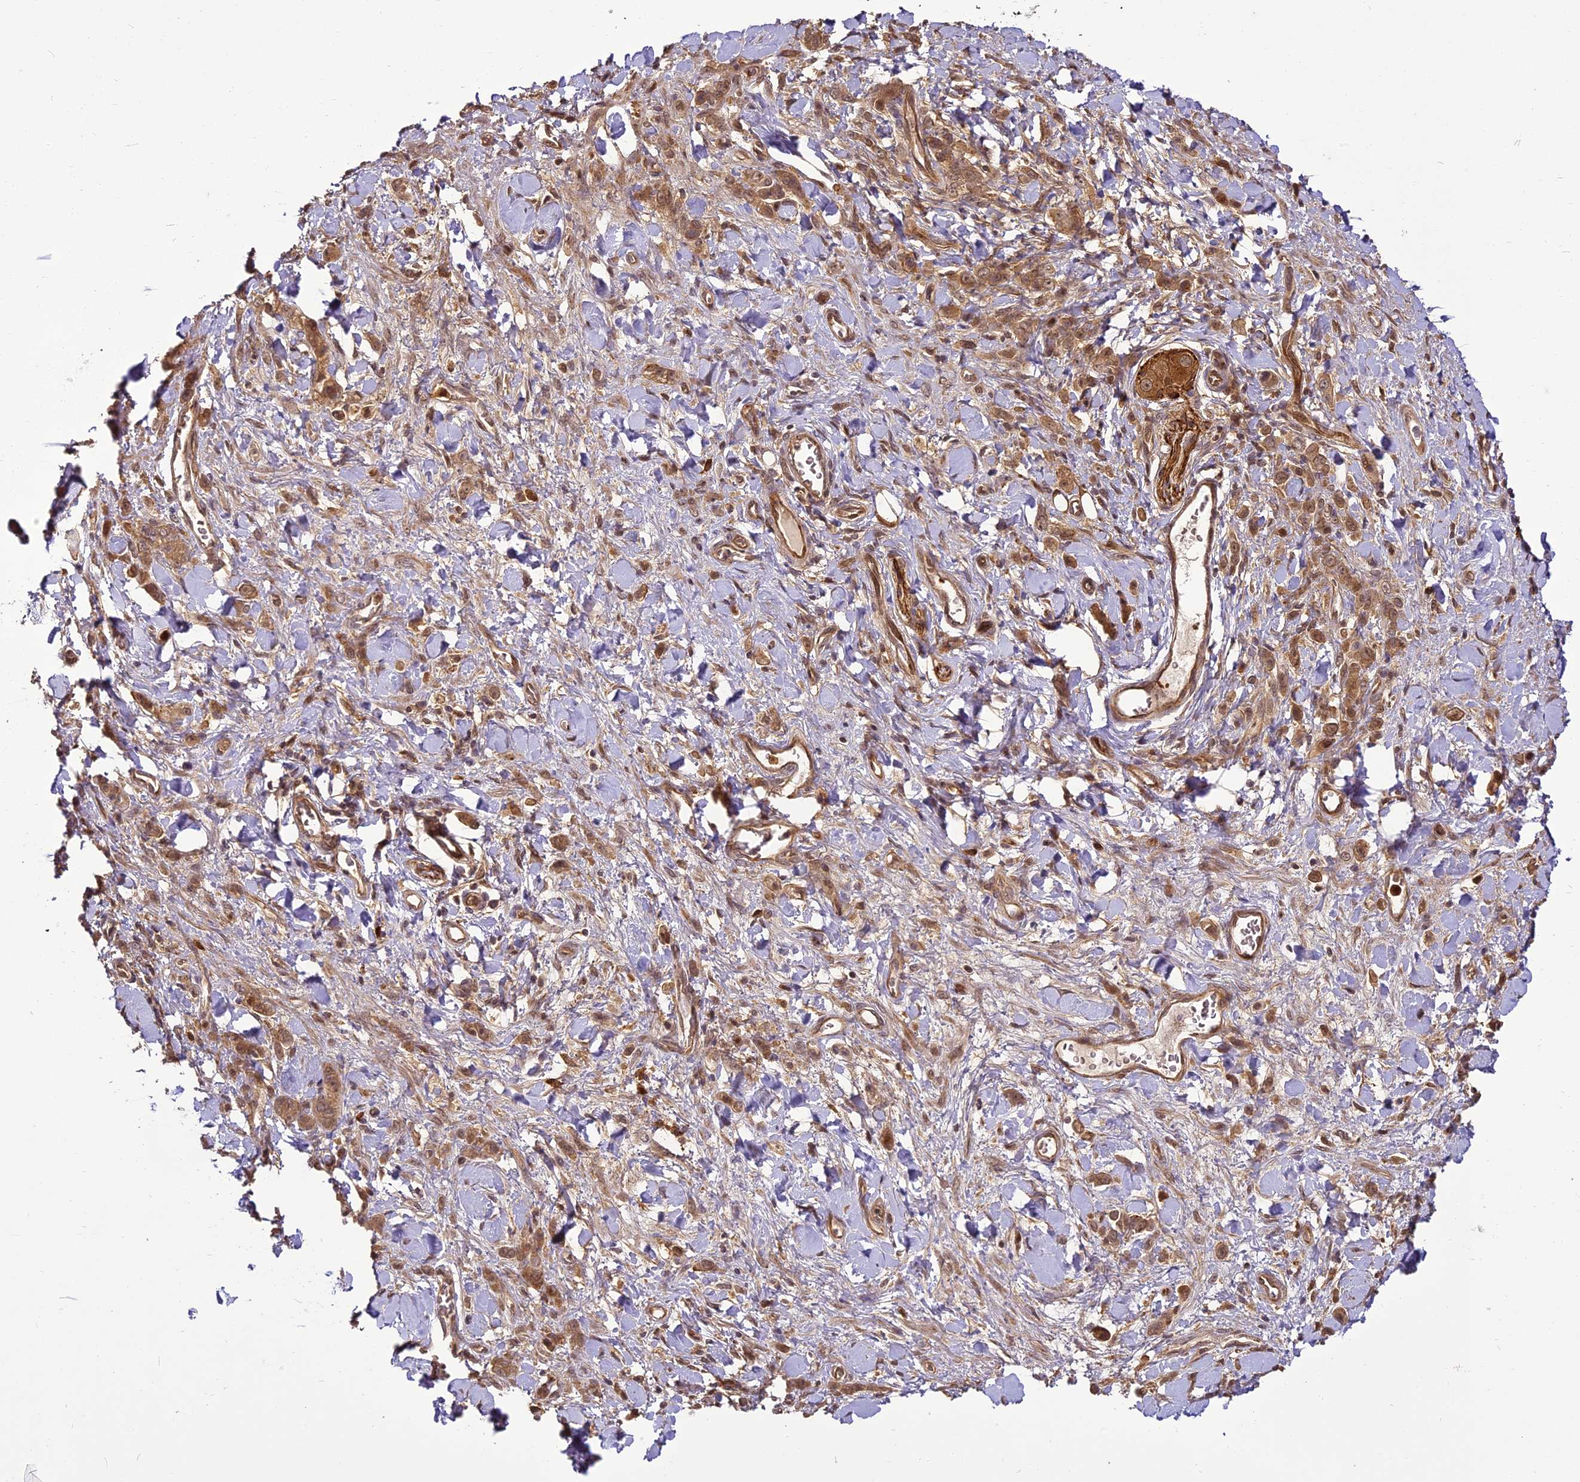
{"staining": {"intensity": "moderate", "quantity": ">75%", "location": "cytoplasmic/membranous,nuclear"}, "tissue": "stomach cancer", "cell_type": "Tumor cells", "image_type": "cancer", "snomed": [{"axis": "morphology", "description": "Normal tissue, NOS"}, {"axis": "morphology", "description": "Adenocarcinoma, NOS"}, {"axis": "topography", "description": "Stomach"}], "caption": "A brown stain shows moderate cytoplasmic/membranous and nuclear positivity of a protein in human stomach cancer (adenocarcinoma) tumor cells. The staining was performed using DAB to visualize the protein expression in brown, while the nuclei were stained in blue with hematoxylin (Magnification: 20x).", "gene": "BCDIN3D", "patient": {"sex": "male", "age": 82}}